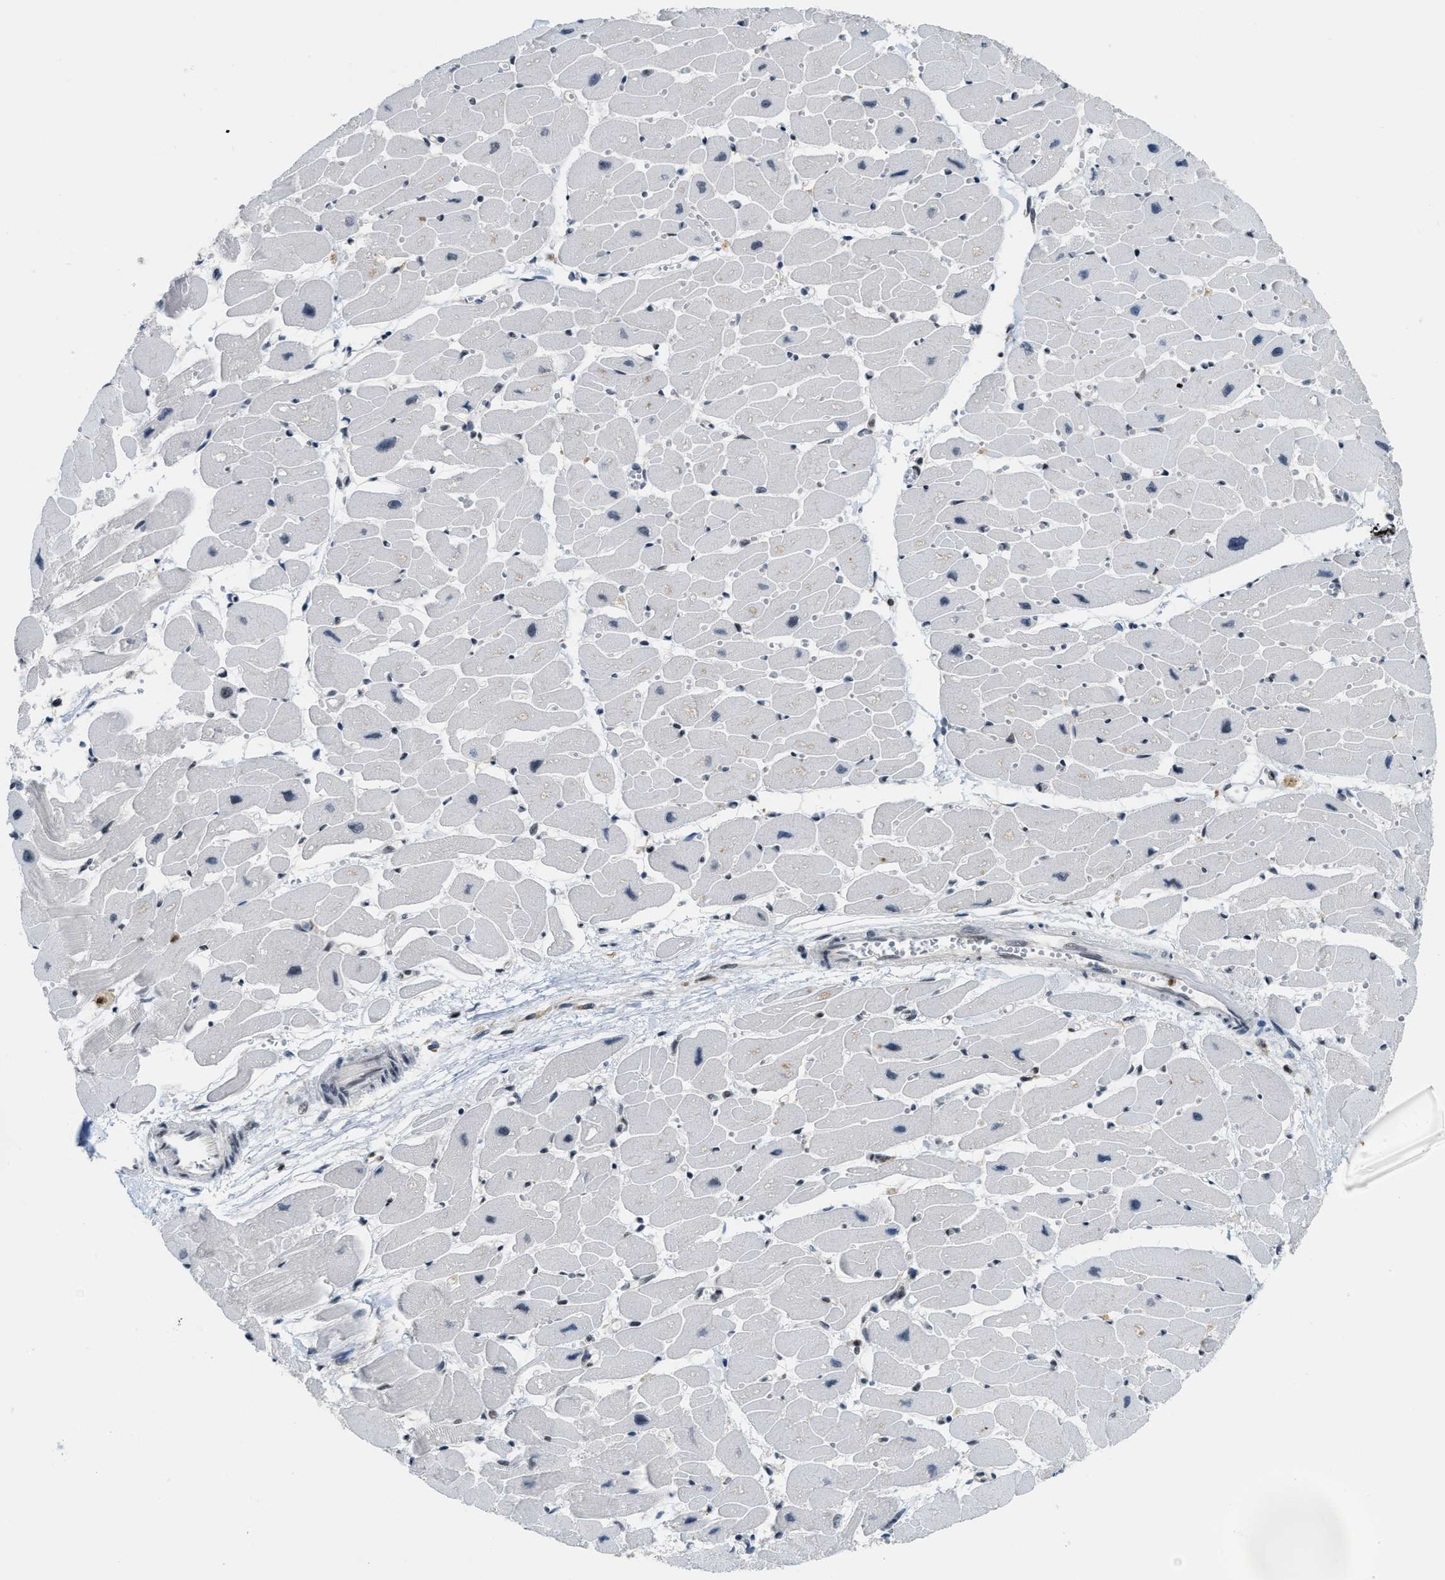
{"staining": {"intensity": "moderate", "quantity": "25%-75%", "location": "nuclear"}, "tissue": "heart muscle", "cell_type": "Cardiomyocytes", "image_type": "normal", "snomed": [{"axis": "morphology", "description": "Normal tissue, NOS"}, {"axis": "topography", "description": "Heart"}], "caption": "Immunohistochemistry (IHC) (DAB (3,3'-diaminobenzidine)) staining of benign heart muscle displays moderate nuclear protein positivity in approximately 25%-75% of cardiomyocytes. (brown staining indicates protein expression, while blue staining denotes nuclei).", "gene": "NUMA1", "patient": {"sex": "female", "age": 54}}